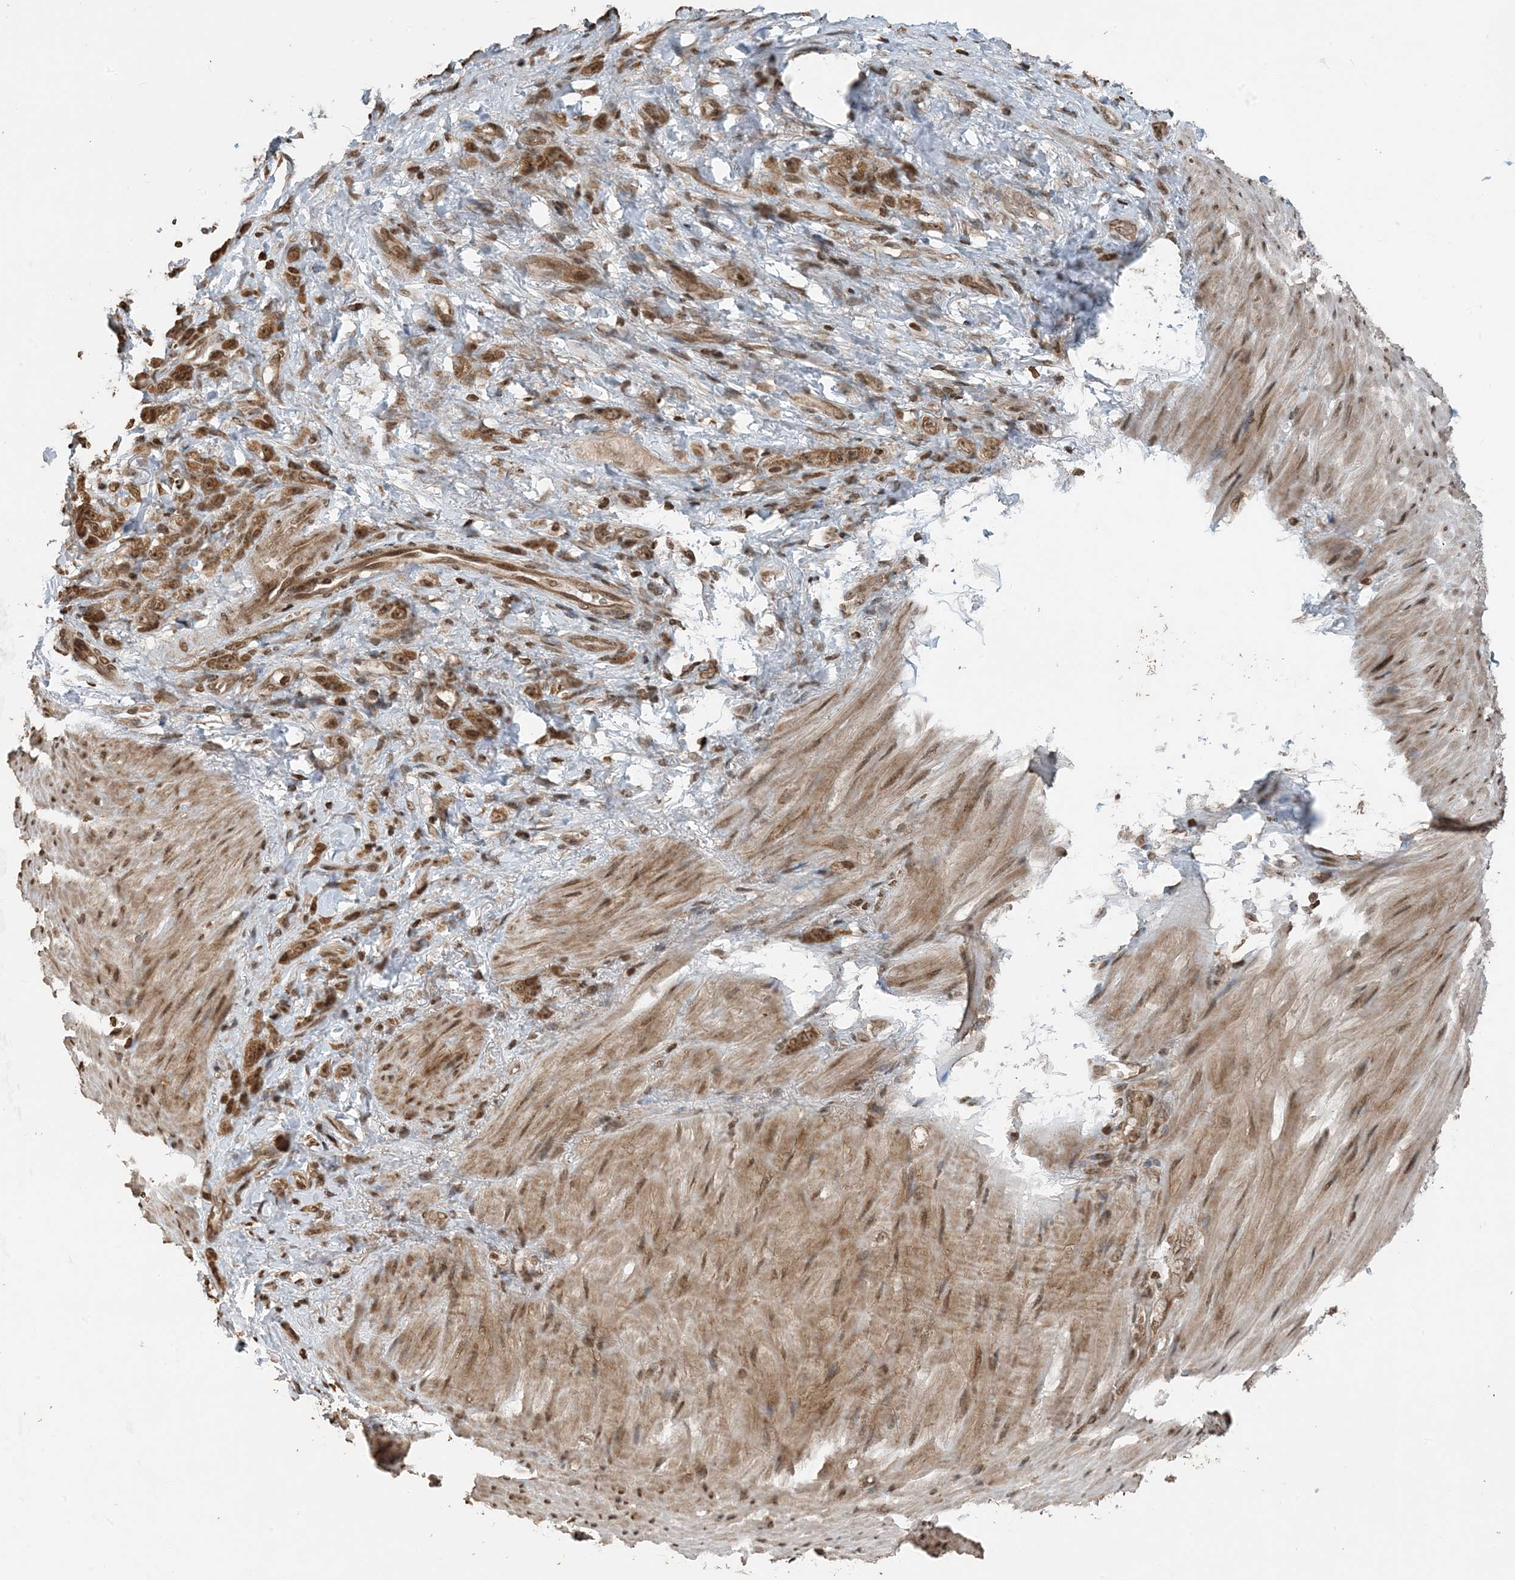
{"staining": {"intensity": "moderate", "quantity": ">75%", "location": "cytoplasmic/membranous,nuclear"}, "tissue": "stomach cancer", "cell_type": "Tumor cells", "image_type": "cancer", "snomed": [{"axis": "morphology", "description": "Normal tissue, NOS"}, {"axis": "morphology", "description": "Adenocarcinoma, NOS"}, {"axis": "topography", "description": "Stomach"}], "caption": "Immunohistochemistry micrograph of neoplastic tissue: human stomach cancer stained using IHC displays medium levels of moderate protein expression localized specifically in the cytoplasmic/membranous and nuclear of tumor cells, appearing as a cytoplasmic/membranous and nuclear brown color.", "gene": "ZFAND2B", "patient": {"sex": "male", "age": 82}}